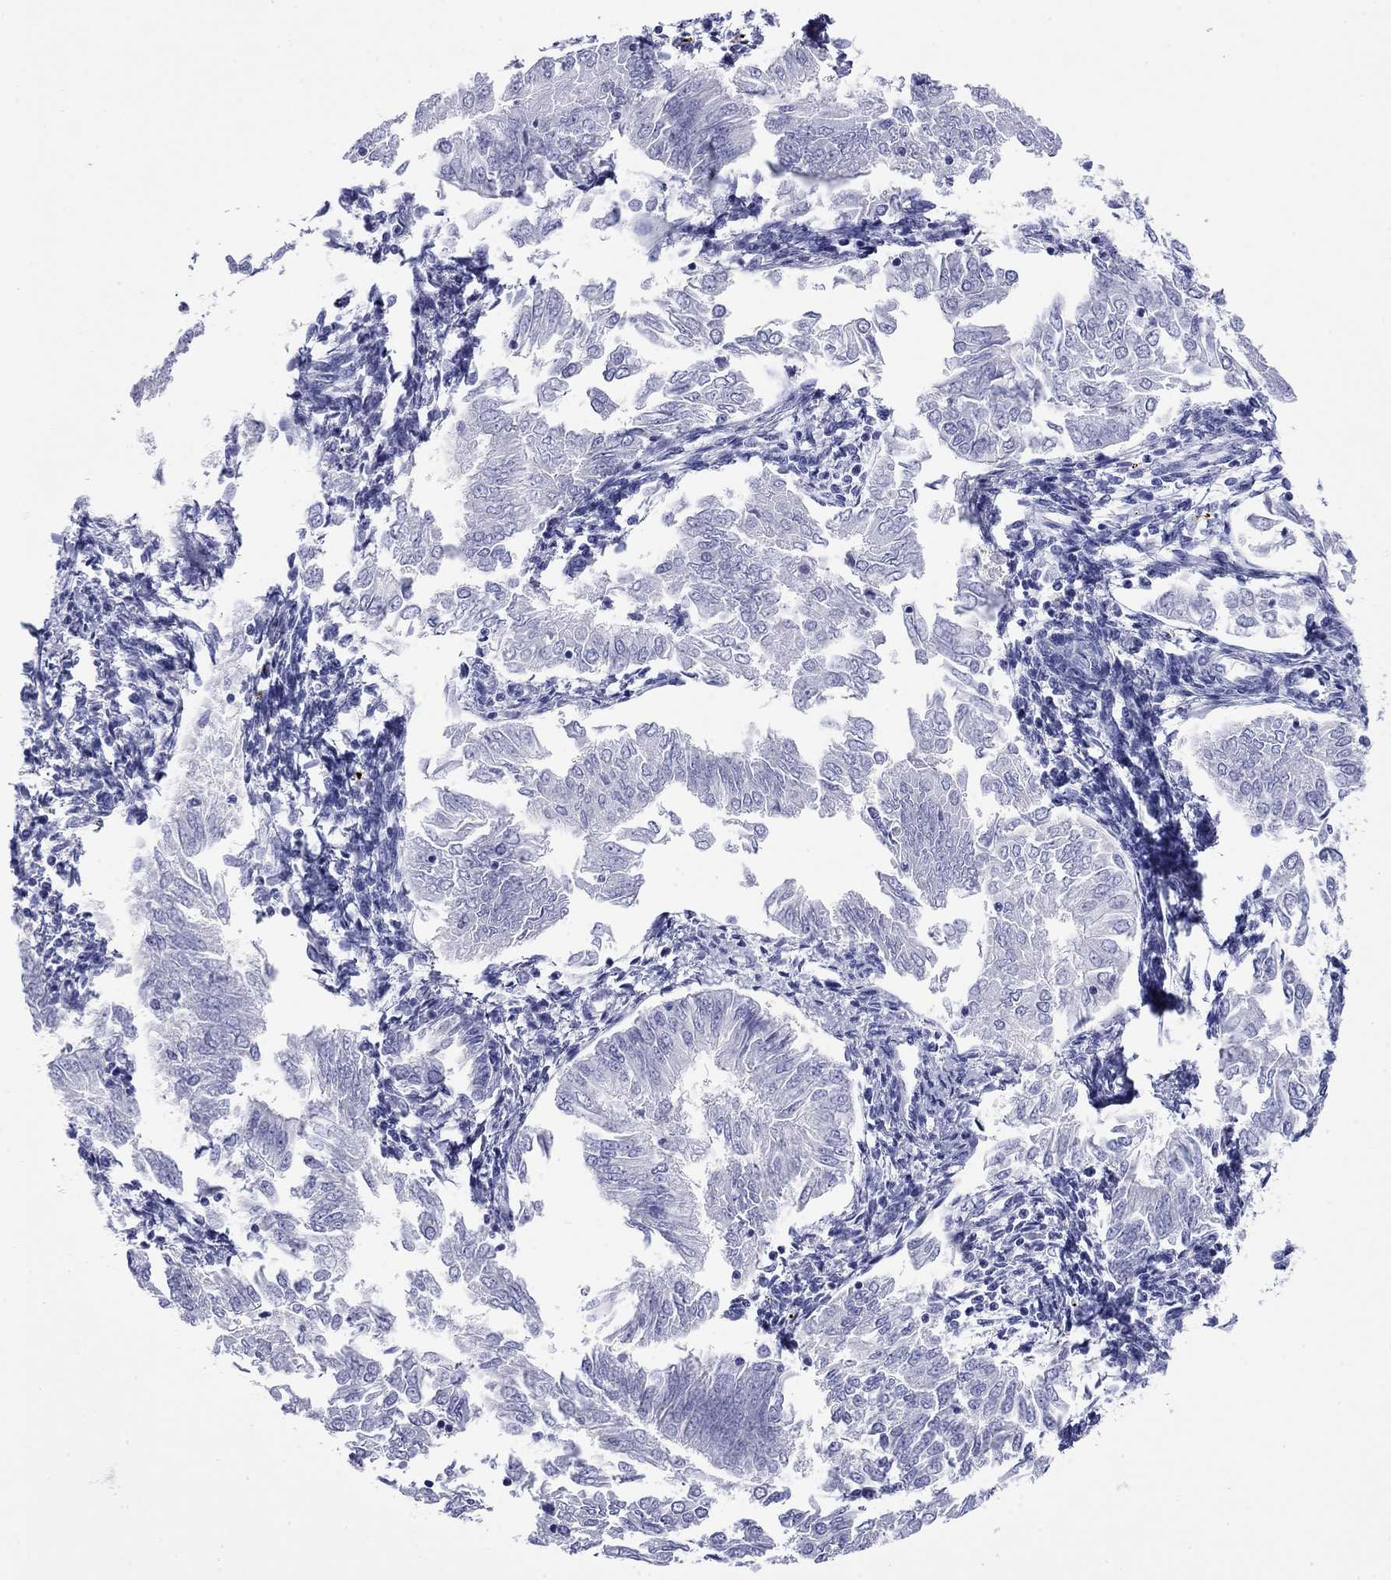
{"staining": {"intensity": "negative", "quantity": "none", "location": "none"}, "tissue": "endometrial cancer", "cell_type": "Tumor cells", "image_type": "cancer", "snomed": [{"axis": "morphology", "description": "Adenocarcinoma, NOS"}, {"axis": "topography", "description": "Endometrium"}], "caption": "Tumor cells are negative for brown protein staining in endometrial cancer.", "gene": "GIP", "patient": {"sex": "female", "age": 53}}